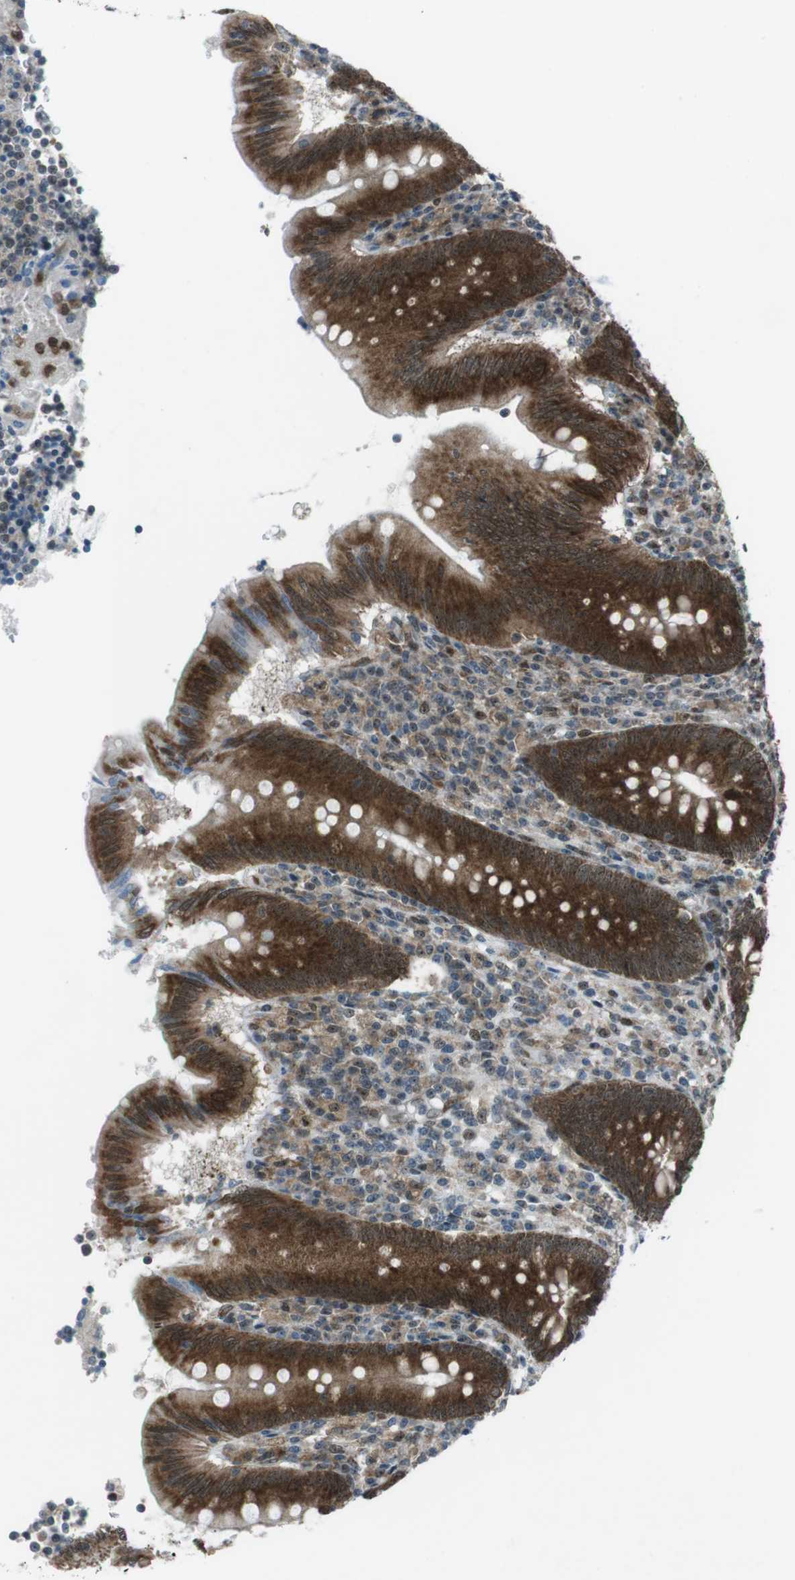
{"staining": {"intensity": "strong", "quantity": ">75%", "location": "cytoplasmic/membranous,nuclear"}, "tissue": "appendix", "cell_type": "Glandular cells", "image_type": "normal", "snomed": [{"axis": "morphology", "description": "Normal tissue, NOS"}, {"axis": "morphology", "description": "Inflammation, NOS"}, {"axis": "topography", "description": "Appendix"}], "caption": "Approximately >75% of glandular cells in unremarkable human appendix demonstrate strong cytoplasmic/membranous,nuclear protein staining as visualized by brown immunohistochemical staining.", "gene": "CSNK1D", "patient": {"sex": "male", "age": 46}}